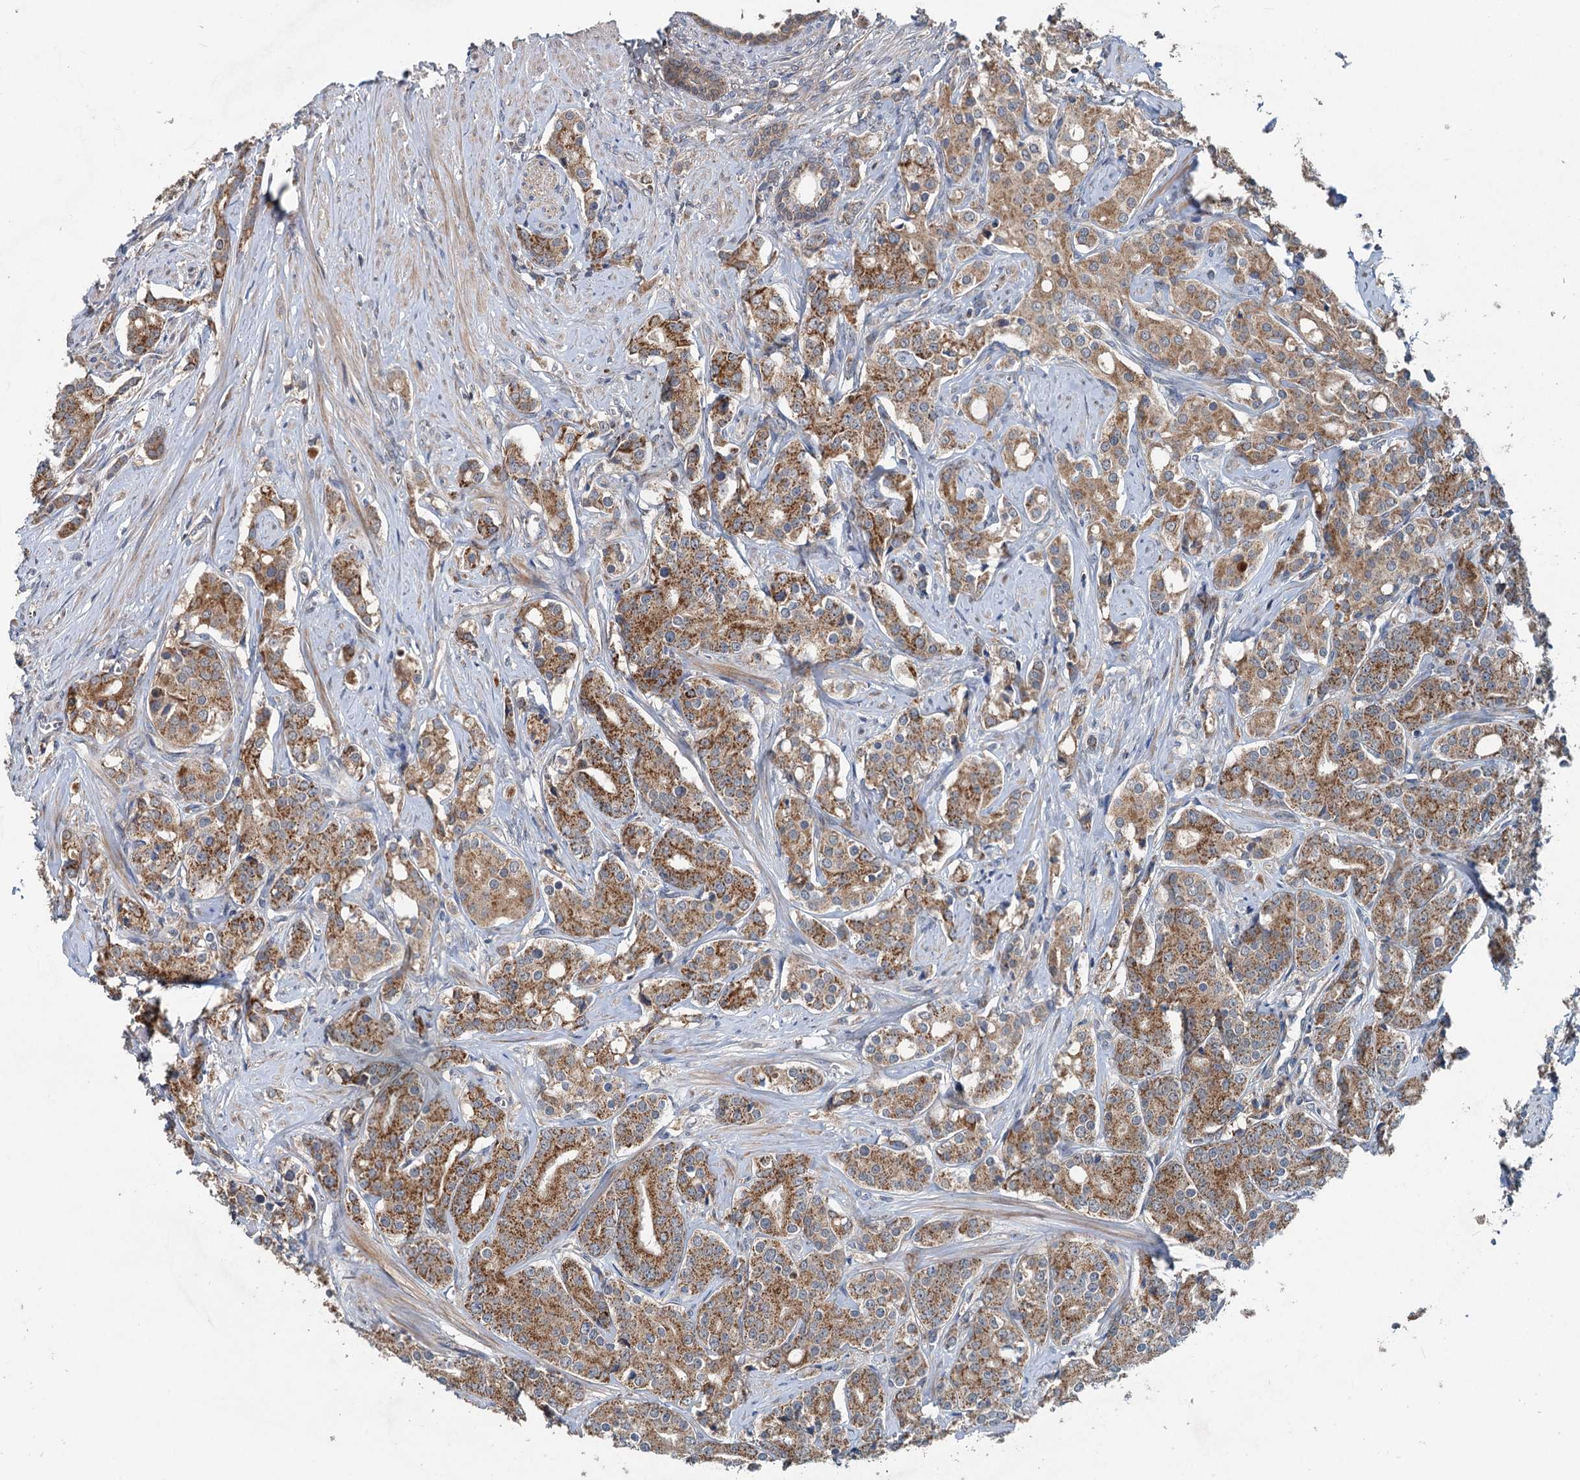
{"staining": {"intensity": "moderate", "quantity": ">75%", "location": "cytoplasmic/membranous"}, "tissue": "prostate cancer", "cell_type": "Tumor cells", "image_type": "cancer", "snomed": [{"axis": "morphology", "description": "Adenocarcinoma, High grade"}, {"axis": "topography", "description": "Prostate"}], "caption": "Immunohistochemistry (IHC) image of neoplastic tissue: human prostate cancer stained using immunohistochemistry displays medium levels of moderate protein expression localized specifically in the cytoplasmic/membranous of tumor cells, appearing as a cytoplasmic/membranous brown color.", "gene": "OTUB1", "patient": {"sex": "male", "age": 62}}